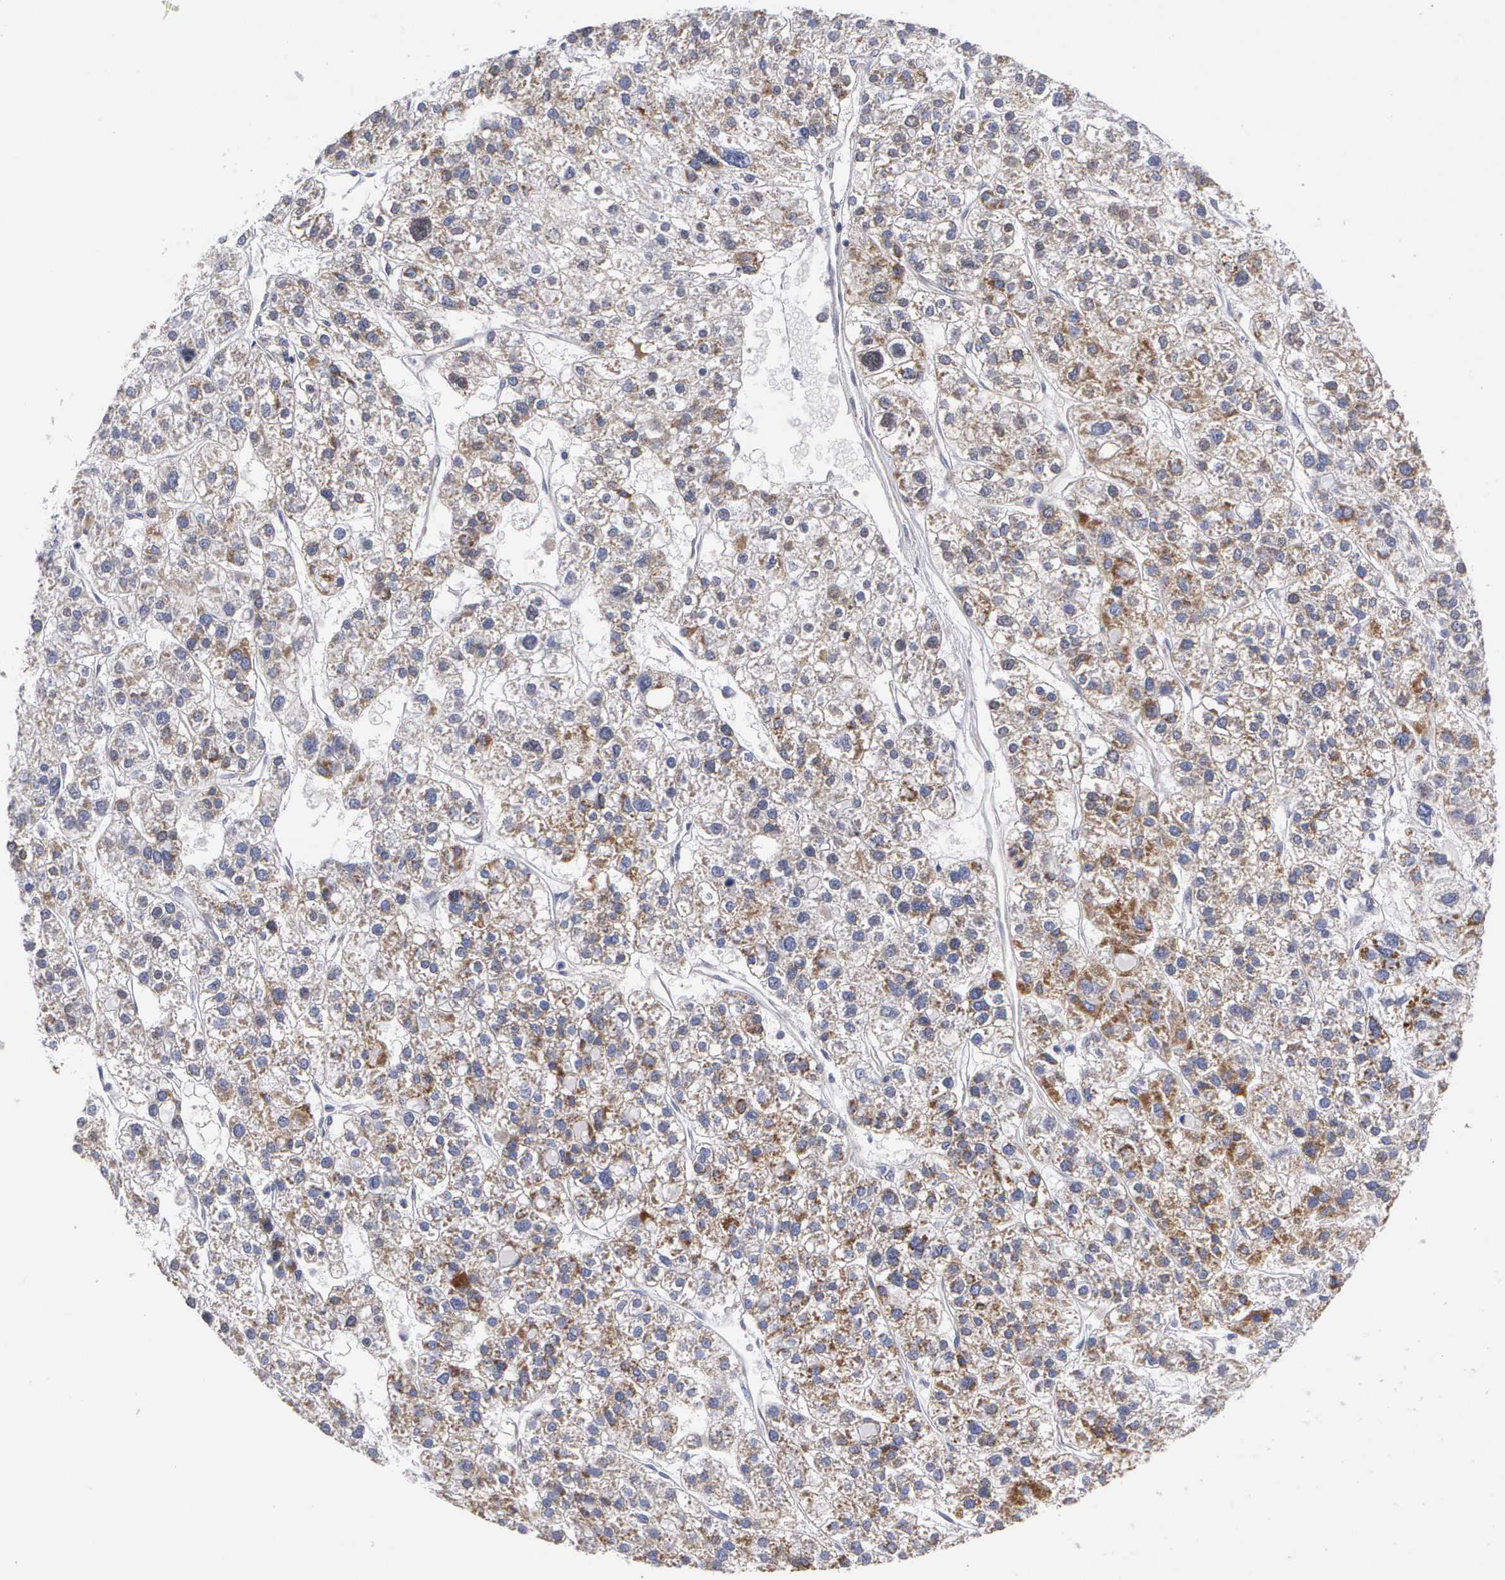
{"staining": {"intensity": "moderate", "quantity": "25%-75%", "location": "cytoplasmic/membranous"}, "tissue": "liver cancer", "cell_type": "Tumor cells", "image_type": "cancer", "snomed": [{"axis": "morphology", "description": "Carcinoma, Hepatocellular, NOS"}, {"axis": "topography", "description": "Liver"}], "caption": "Immunohistochemistry (IHC) (DAB (3,3'-diaminobenzidine)) staining of liver cancer exhibits moderate cytoplasmic/membranous protein staining in about 25%-75% of tumor cells.", "gene": "APOOL", "patient": {"sex": "female", "age": 85}}